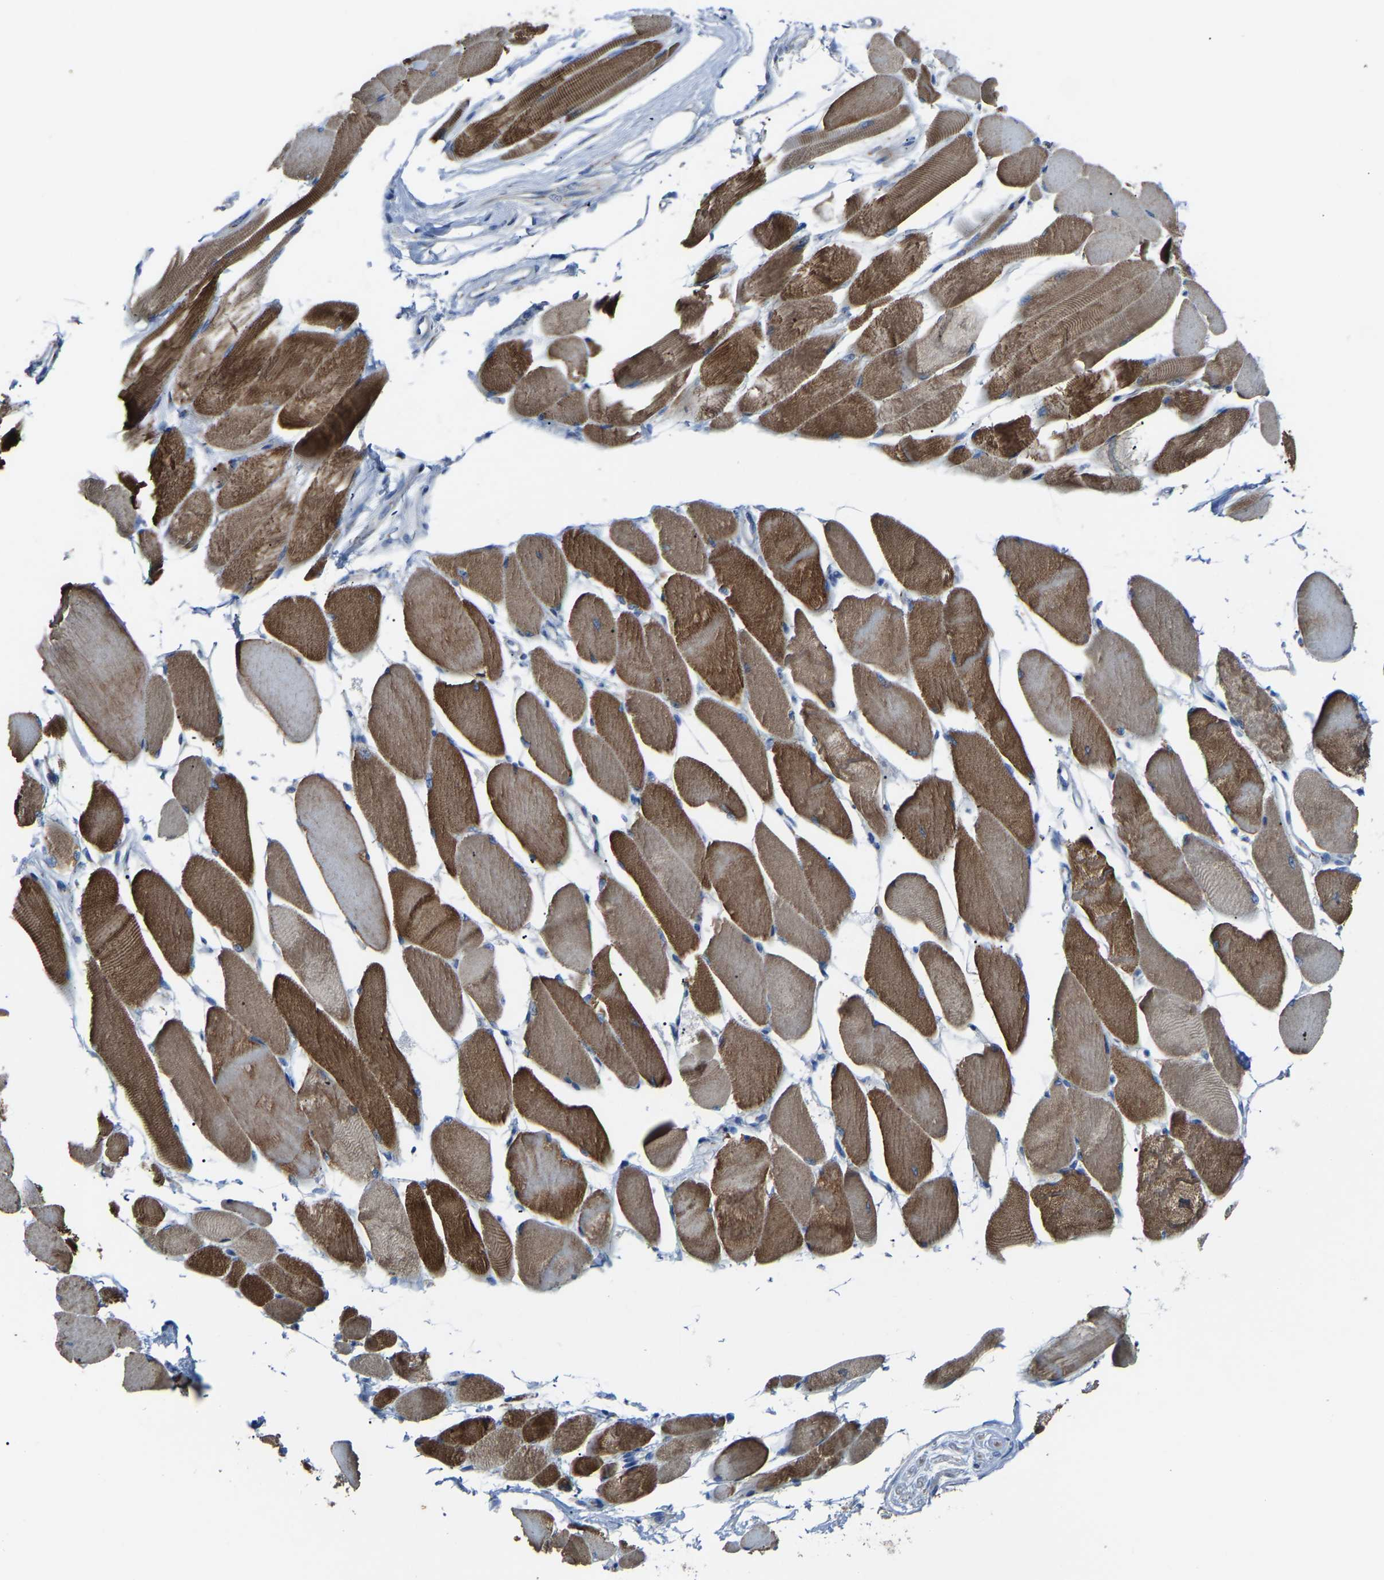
{"staining": {"intensity": "strong", "quantity": ">75%", "location": "cytoplasmic/membranous"}, "tissue": "skeletal muscle", "cell_type": "Myocytes", "image_type": "normal", "snomed": [{"axis": "morphology", "description": "Normal tissue, NOS"}, {"axis": "topography", "description": "Skeletal muscle"}, {"axis": "topography", "description": "Peripheral nerve tissue"}], "caption": "IHC image of unremarkable skeletal muscle: skeletal muscle stained using immunohistochemistry (IHC) displays high levels of strong protein expression localized specifically in the cytoplasmic/membranous of myocytes, appearing as a cytoplasmic/membranous brown color.", "gene": "CANT1", "patient": {"sex": "female", "age": 84}}